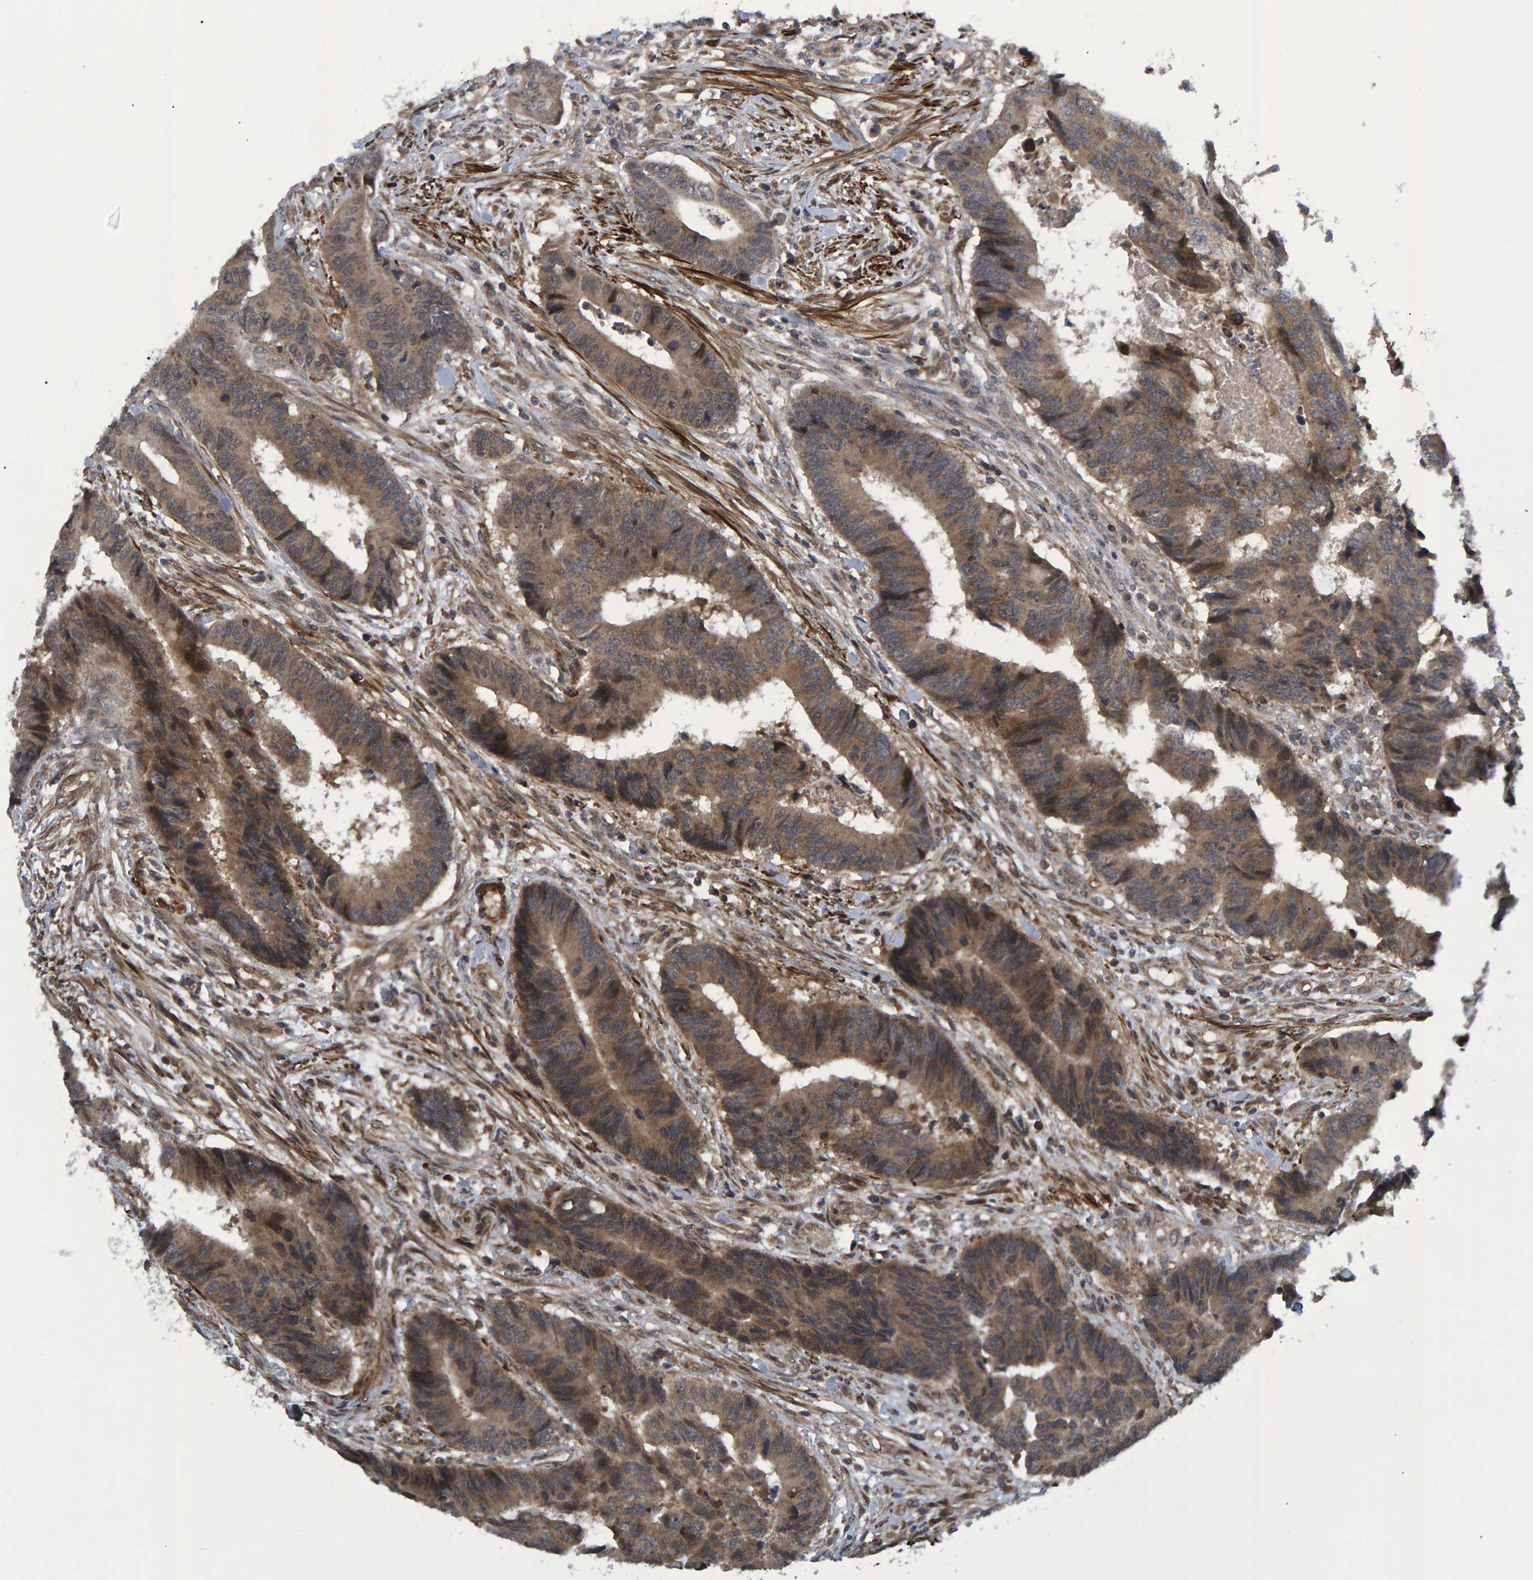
{"staining": {"intensity": "moderate", "quantity": ">75%", "location": "cytoplasmic/membranous"}, "tissue": "colorectal cancer", "cell_type": "Tumor cells", "image_type": "cancer", "snomed": [{"axis": "morphology", "description": "Adenocarcinoma, NOS"}, {"axis": "topography", "description": "Rectum"}], "caption": "About >75% of tumor cells in colorectal adenocarcinoma exhibit moderate cytoplasmic/membranous protein staining as visualized by brown immunohistochemical staining.", "gene": "ATP6V1H", "patient": {"sex": "male", "age": 84}}